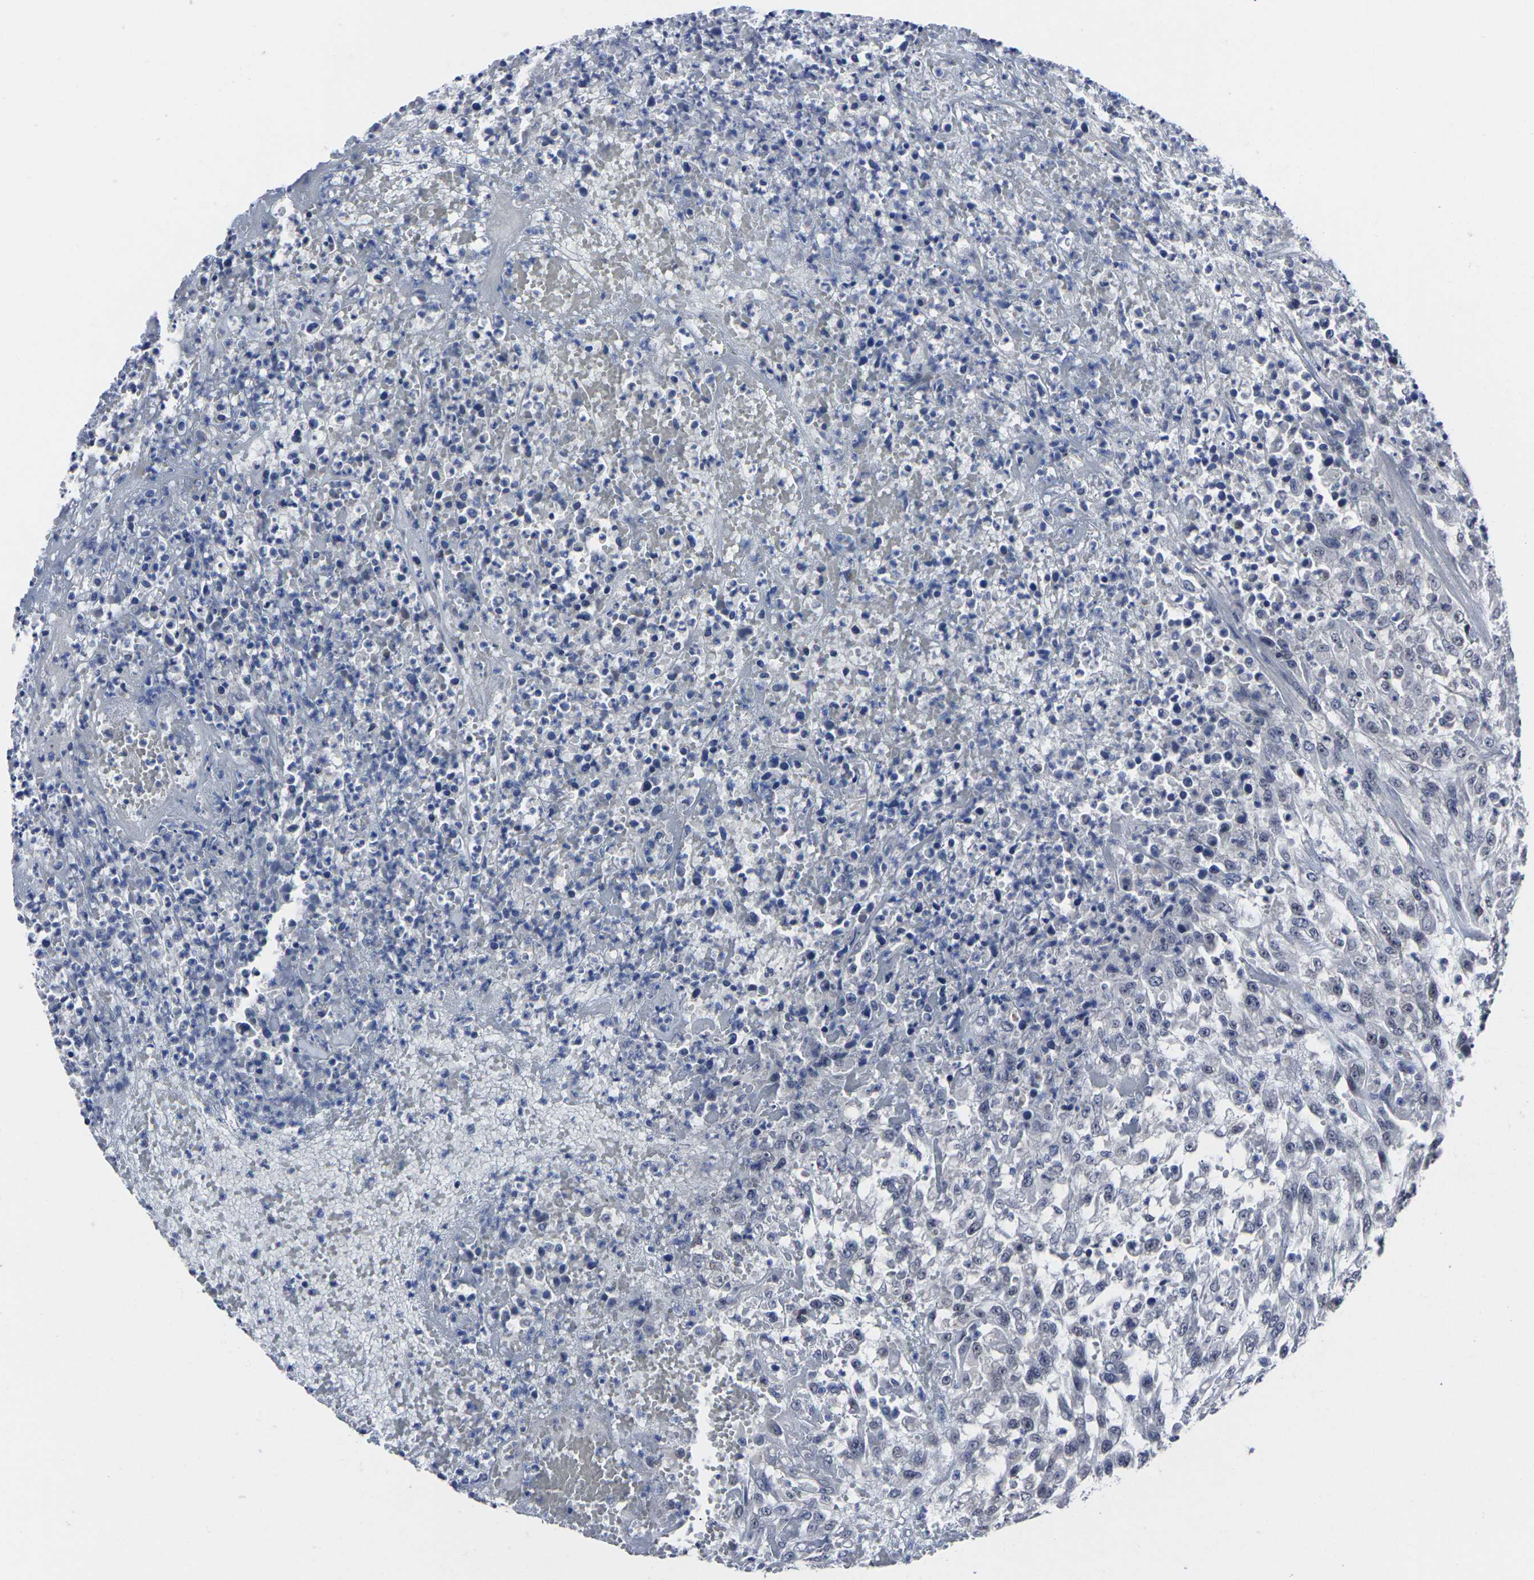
{"staining": {"intensity": "negative", "quantity": "none", "location": "none"}, "tissue": "urothelial cancer", "cell_type": "Tumor cells", "image_type": "cancer", "snomed": [{"axis": "morphology", "description": "Urothelial carcinoma, High grade"}, {"axis": "topography", "description": "Urinary bladder"}], "caption": "A micrograph of urothelial carcinoma (high-grade) stained for a protein displays no brown staining in tumor cells. (Stains: DAB (3,3'-diaminobenzidine) IHC with hematoxylin counter stain, Microscopy: brightfield microscopy at high magnification).", "gene": "MSANTD4", "patient": {"sex": "male", "age": 46}}